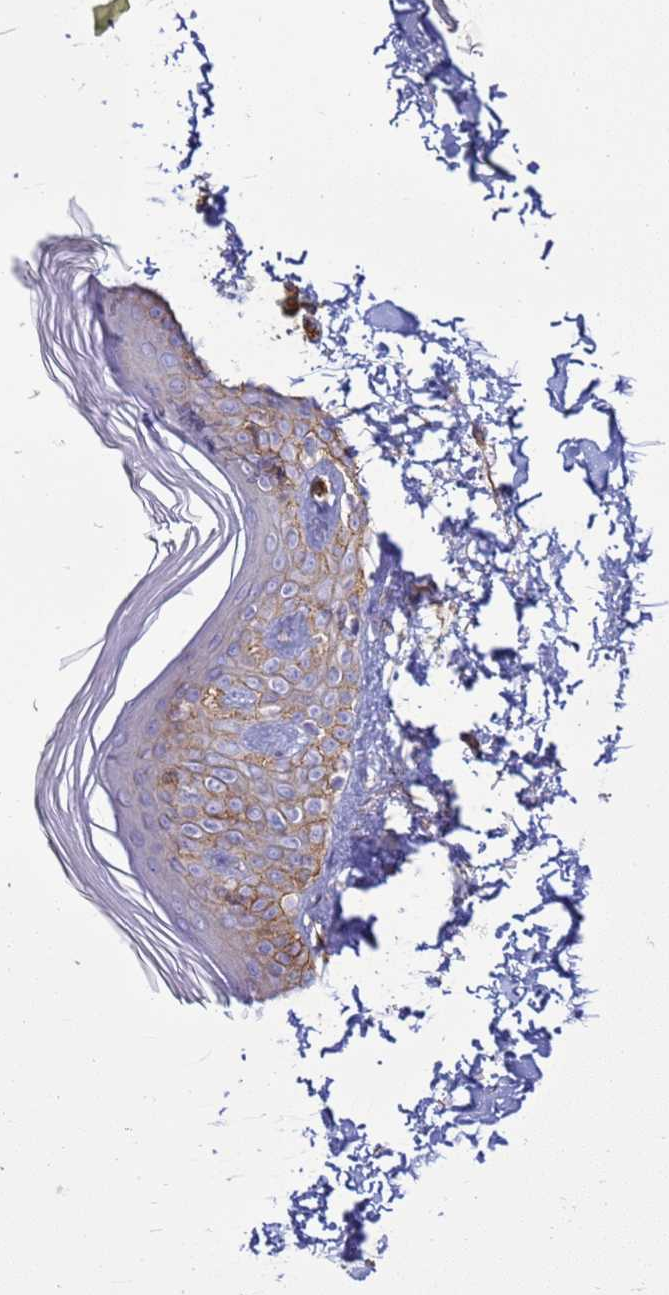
{"staining": {"intensity": "negative", "quantity": "none", "location": "none"}, "tissue": "skin", "cell_type": "Fibroblasts", "image_type": "normal", "snomed": [{"axis": "morphology", "description": "Normal tissue, NOS"}, {"axis": "topography", "description": "Skin"}], "caption": "This is a micrograph of IHC staining of benign skin, which shows no positivity in fibroblasts.", "gene": "ZBTB8OS", "patient": {"sex": "female", "age": 64}}